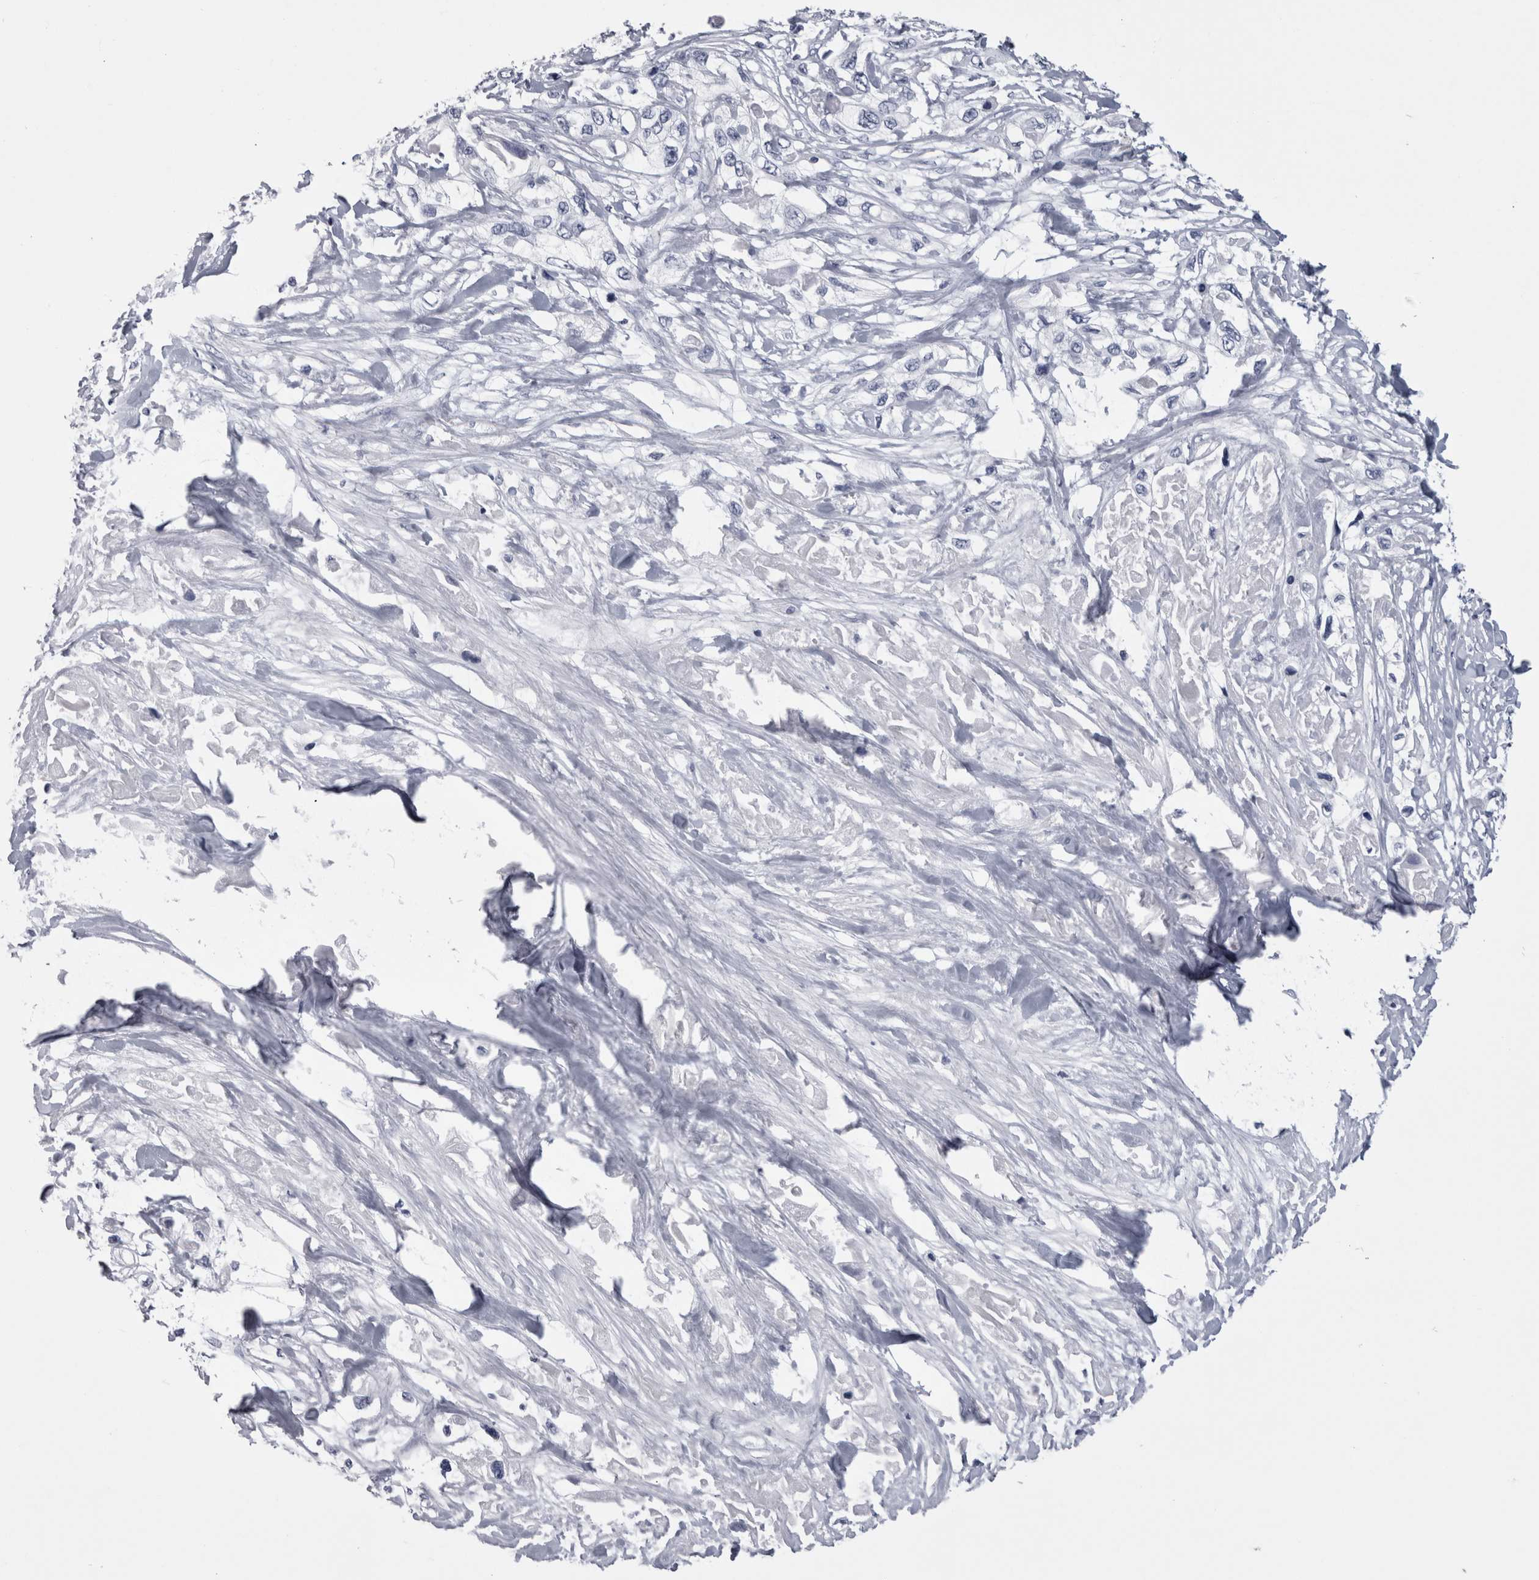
{"staining": {"intensity": "negative", "quantity": "none", "location": "none"}, "tissue": "pancreatic cancer", "cell_type": "Tumor cells", "image_type": "cancer", "snomed": [{"axis": "morphology", "description": "Adenocarcinoma, NOS"}, {"axis": "topography", "description": "Pancreas"}], "caption": "Immunohistochemical staining of human pancreatic cancer (adenocarcinoma) reveals no significant positivity in tumor cells. (IHC, brightfield microscopy, high magnification).", "gene": "PAX5", "patient": {"sex": "female", "age": 70}}